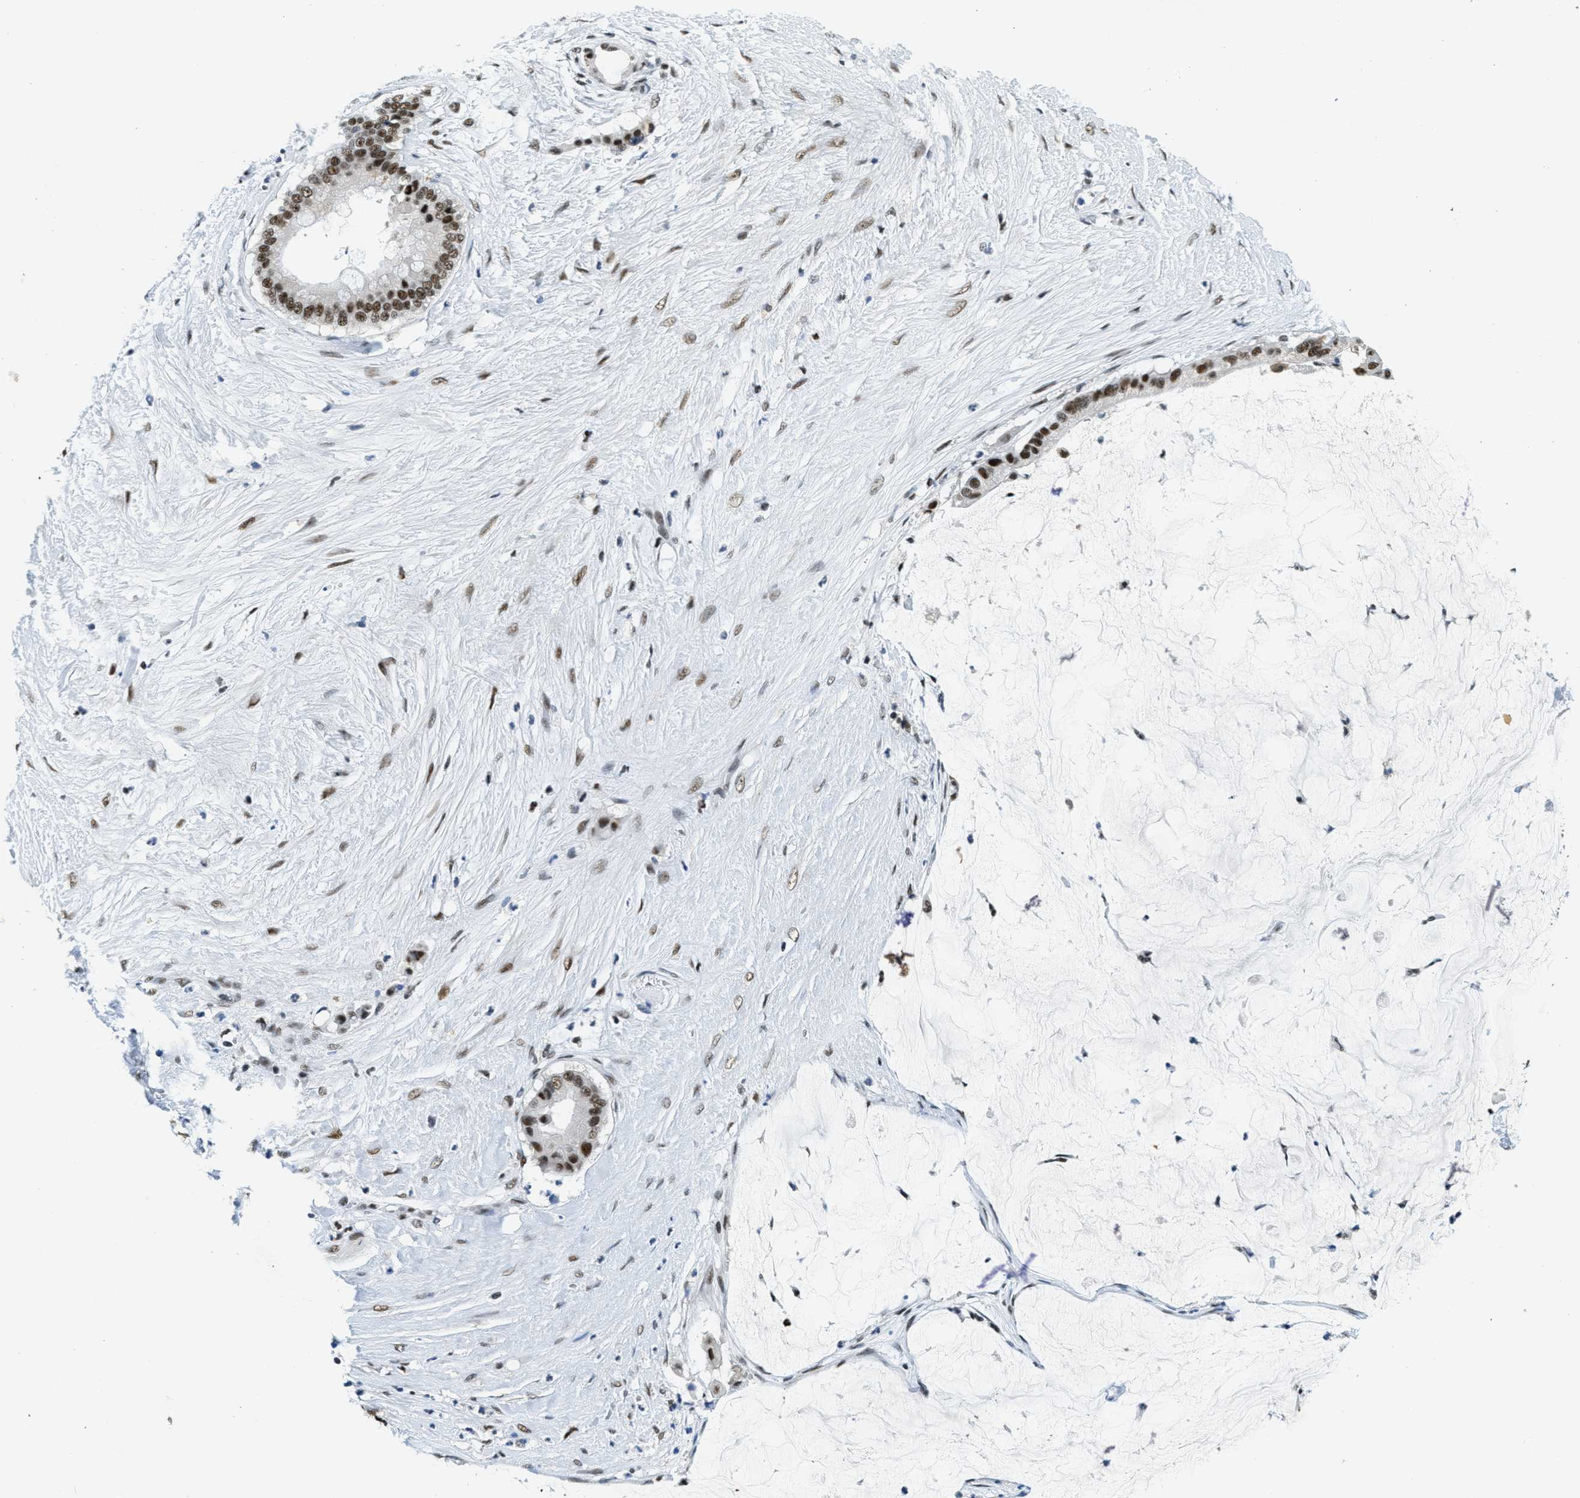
{"staining": {"intensity": "strong", "quantity": ">75%", "location": "nuclear"}, "tissue": "pancreatic cancer", "cell_type": "Tumor cells", "image_type": "cancer", "snomed": [{"axis": "morphology", "description": "Adenocarcinoma, NOS"}, {"axis": "topography", "description": "Pancreas"}], "caption": "Tumor cells reveal high levels of strong nuclear staining in approximately >75% of cells in human pancreatic cancer.", "gene": "SSB", "patient": {"sex": "male", "age": 41}}